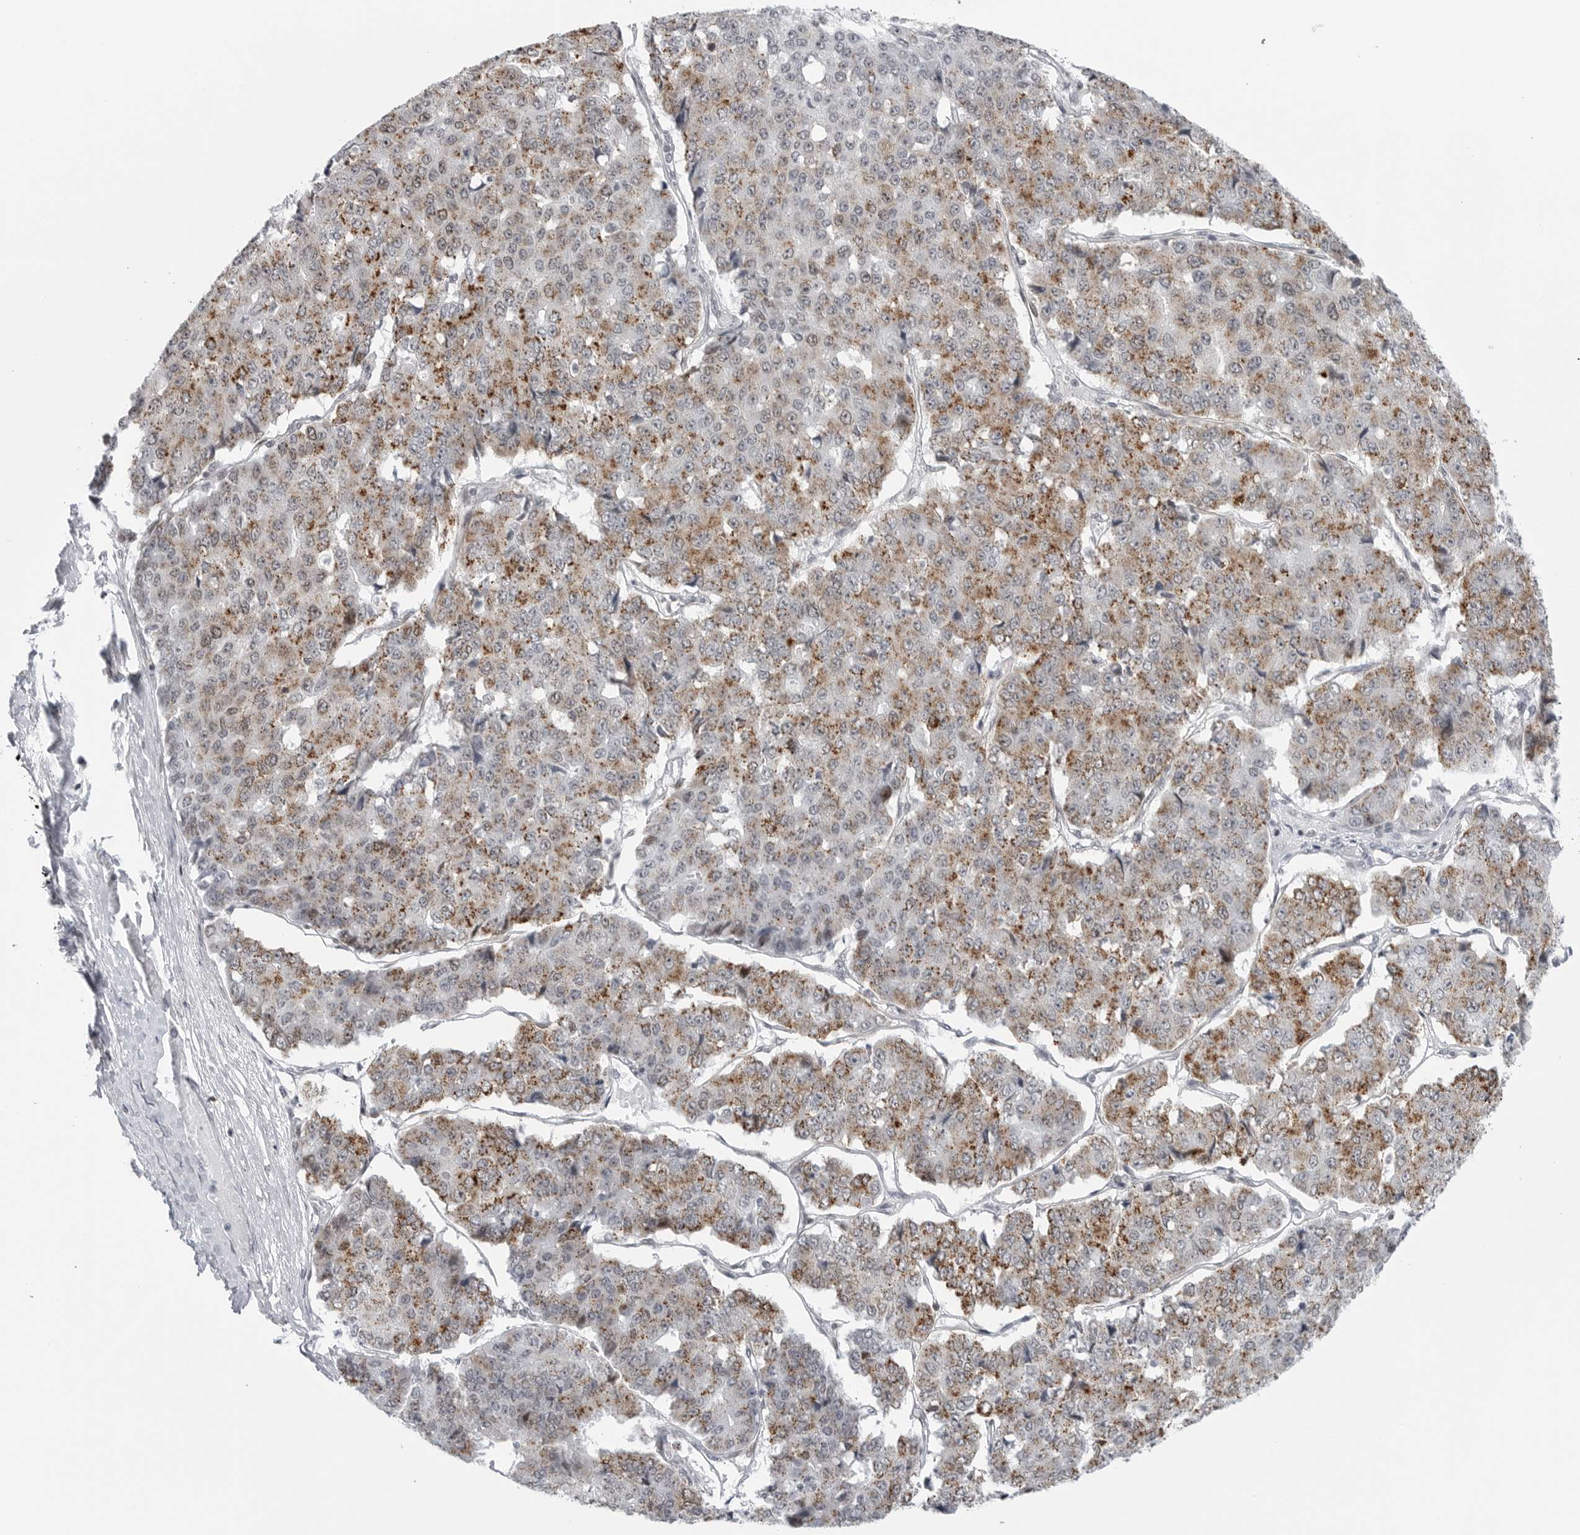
{"staining": {"intensity": "moderate", "quantity": "<25%", "location": "cytoplasmic/membranous"}, "tissue": "pancreatic cancer", "cell_type": "Tumor cells", "image_type": "cancer", "snomed": [{"axis": "morphology", "description": "Adenocarcinoma, NOS"}, {"axis": "topography", "description": "Pancreas"}], "caption": "About <25% of tumor cells in pancreatic adenocarcinoma reveal moderate cytoplasmic/membranous protein expression as visualized by brown immunohistochemical staining.", "gene": "FAM135B", "patient": {"sex": "male", "age": 50}}